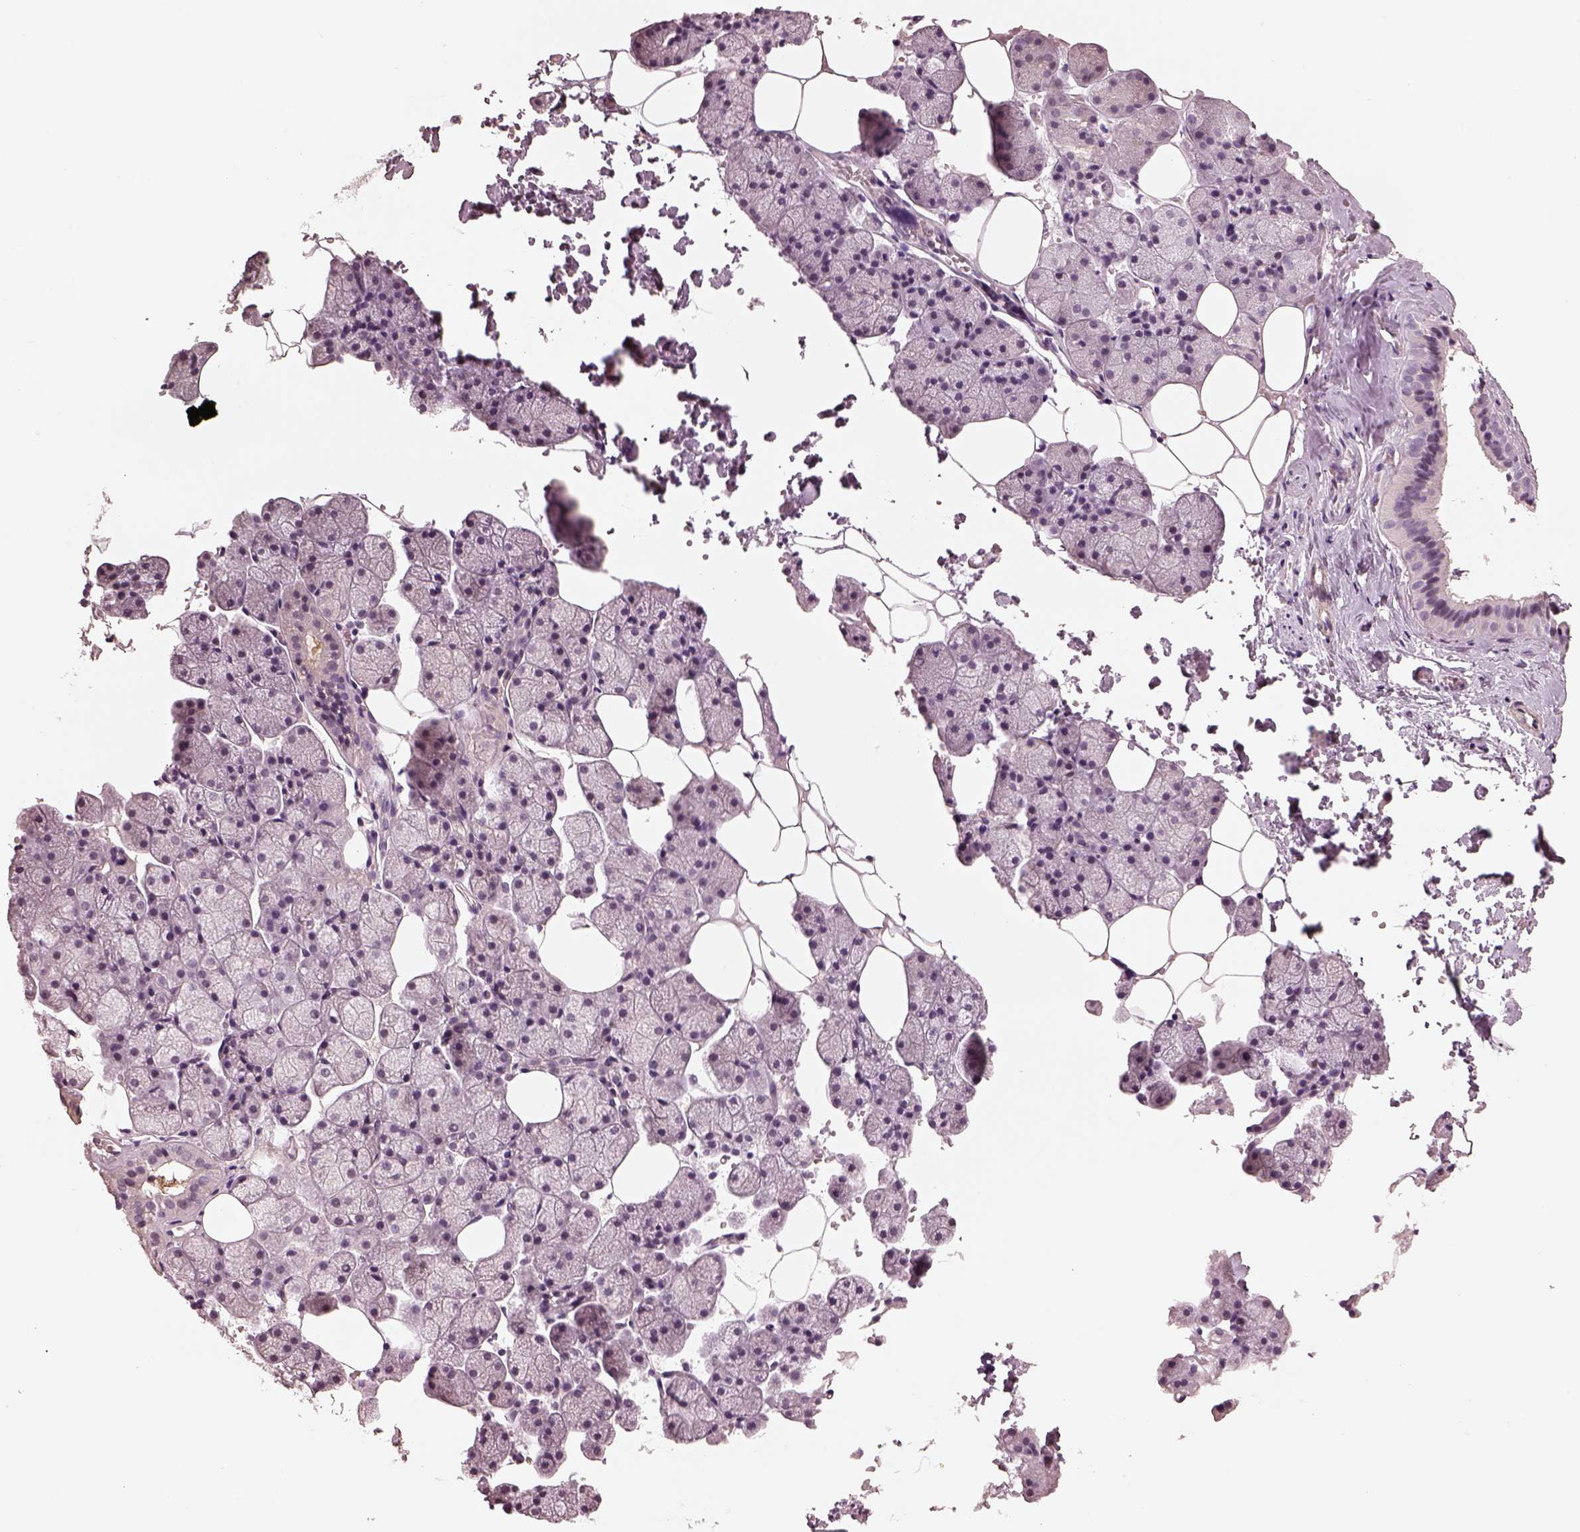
{"staining": {"intensity": "negative", "quantity": "none", "location": "none"}, "tissue": "salivary gland", "cell_type": "Glandular cells", "image_type": "normal", "snomed": [{"axis": "morphology", "description": "Normal tissue, NOS"}, {"axis": "topography", "description": "Salivary gland"}], "caption": "Salivary gland stained for a protein using IHC exhibits no expression glandular cells.", "gene": "EGR4", "patient": {"sex": "male", "age": 38}}